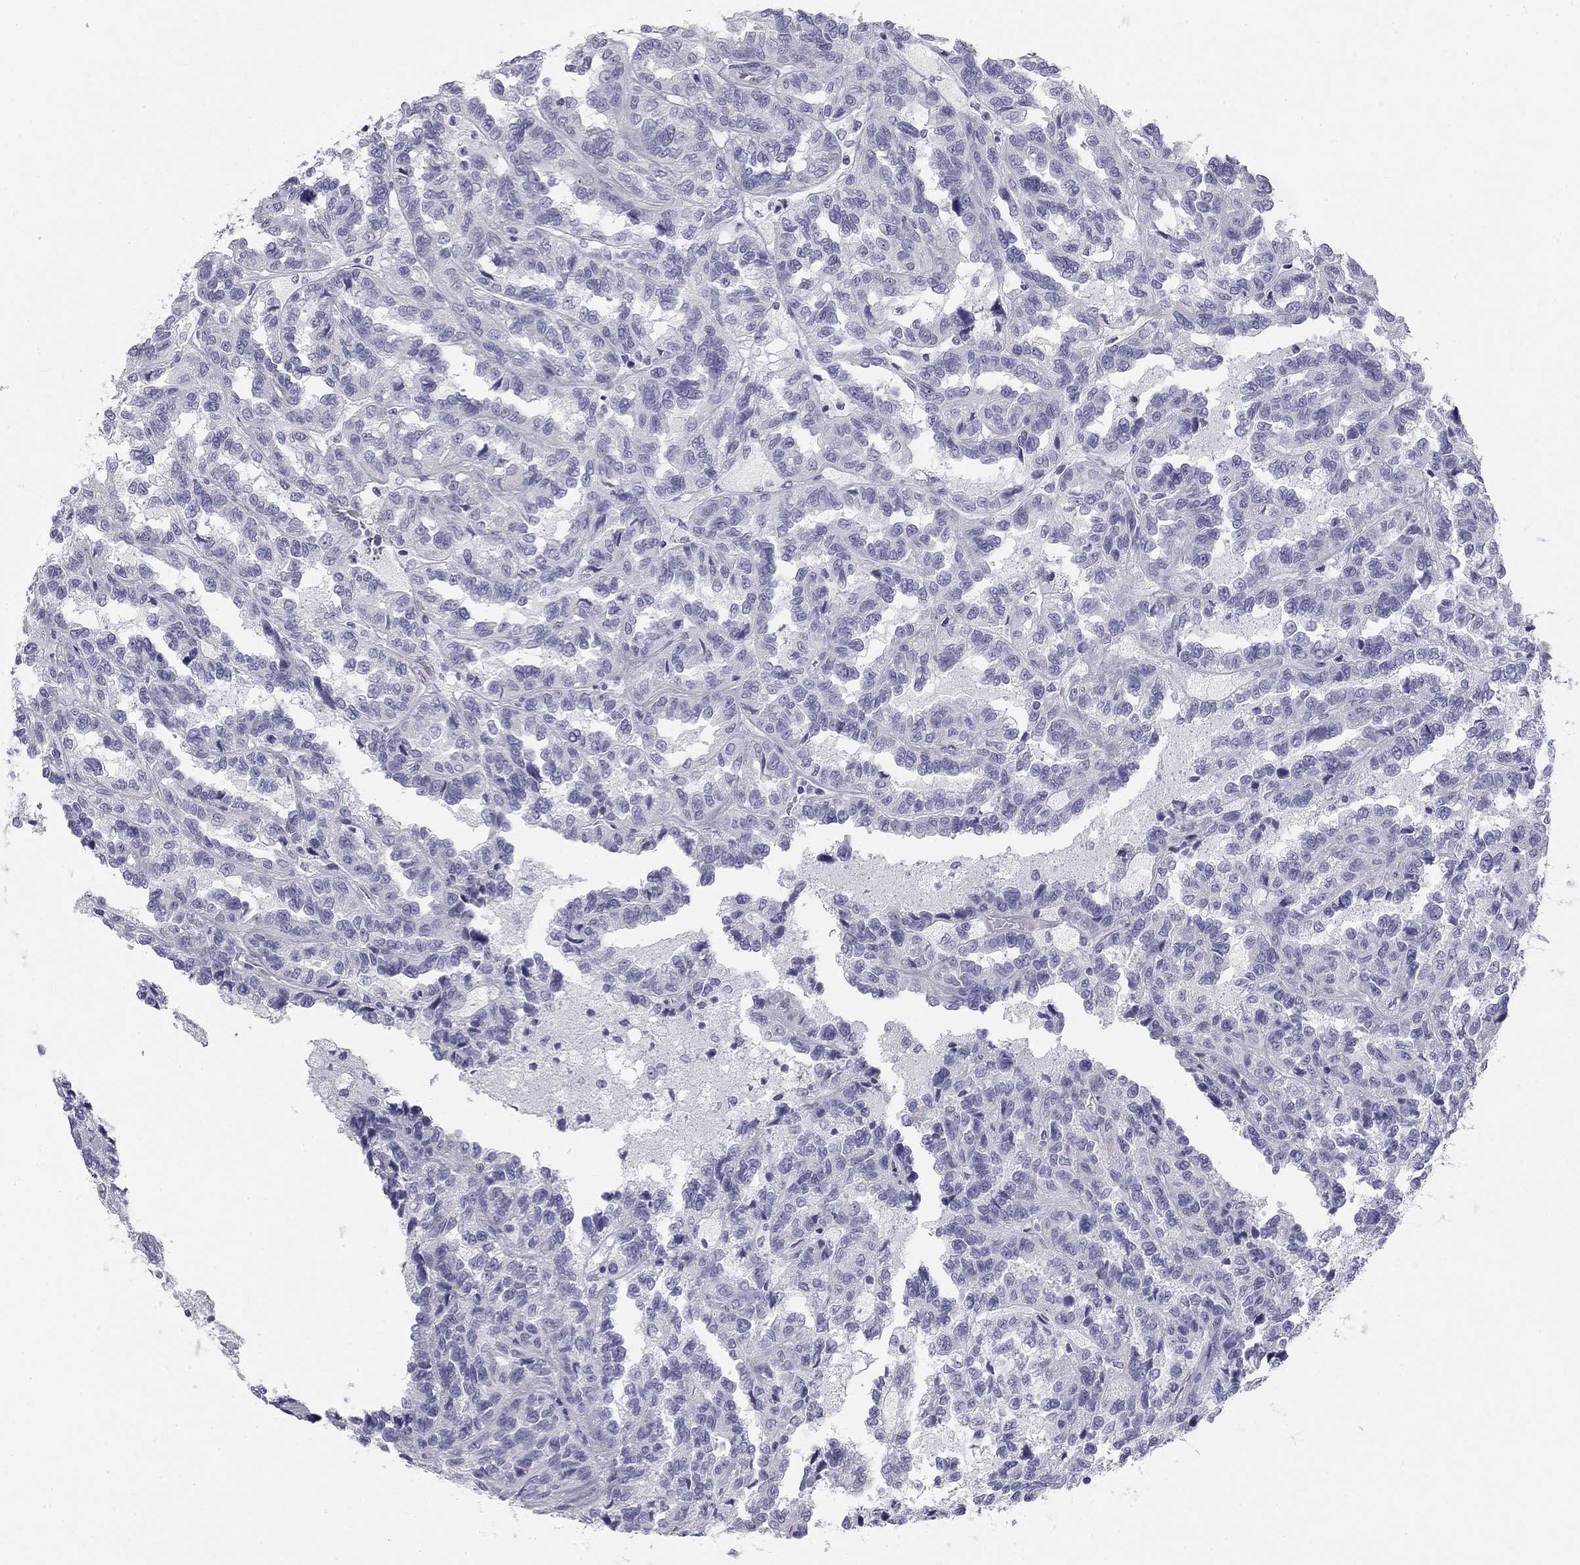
{"staining": {"intensity": "negative", "quantity": "none", "location": "none"}, "tissue": "renal cancer", "cell_type": "Tumor cells", "image_type": "cancer", "snomed": [{"axis": "morphology", "description": "Adenocarcinoma, NOS"}, {"axis": "topography", "description": "Kidney"}], "caption": "Tumor cells are negative for protein expression in human adenocarcinoma (renal). The staining is performed using DAB brown chromogen with nuclei counter-stained in using hematoxylin.", "gene": "SULT2B1", "patient": {"sex": "male", "age": 79}}